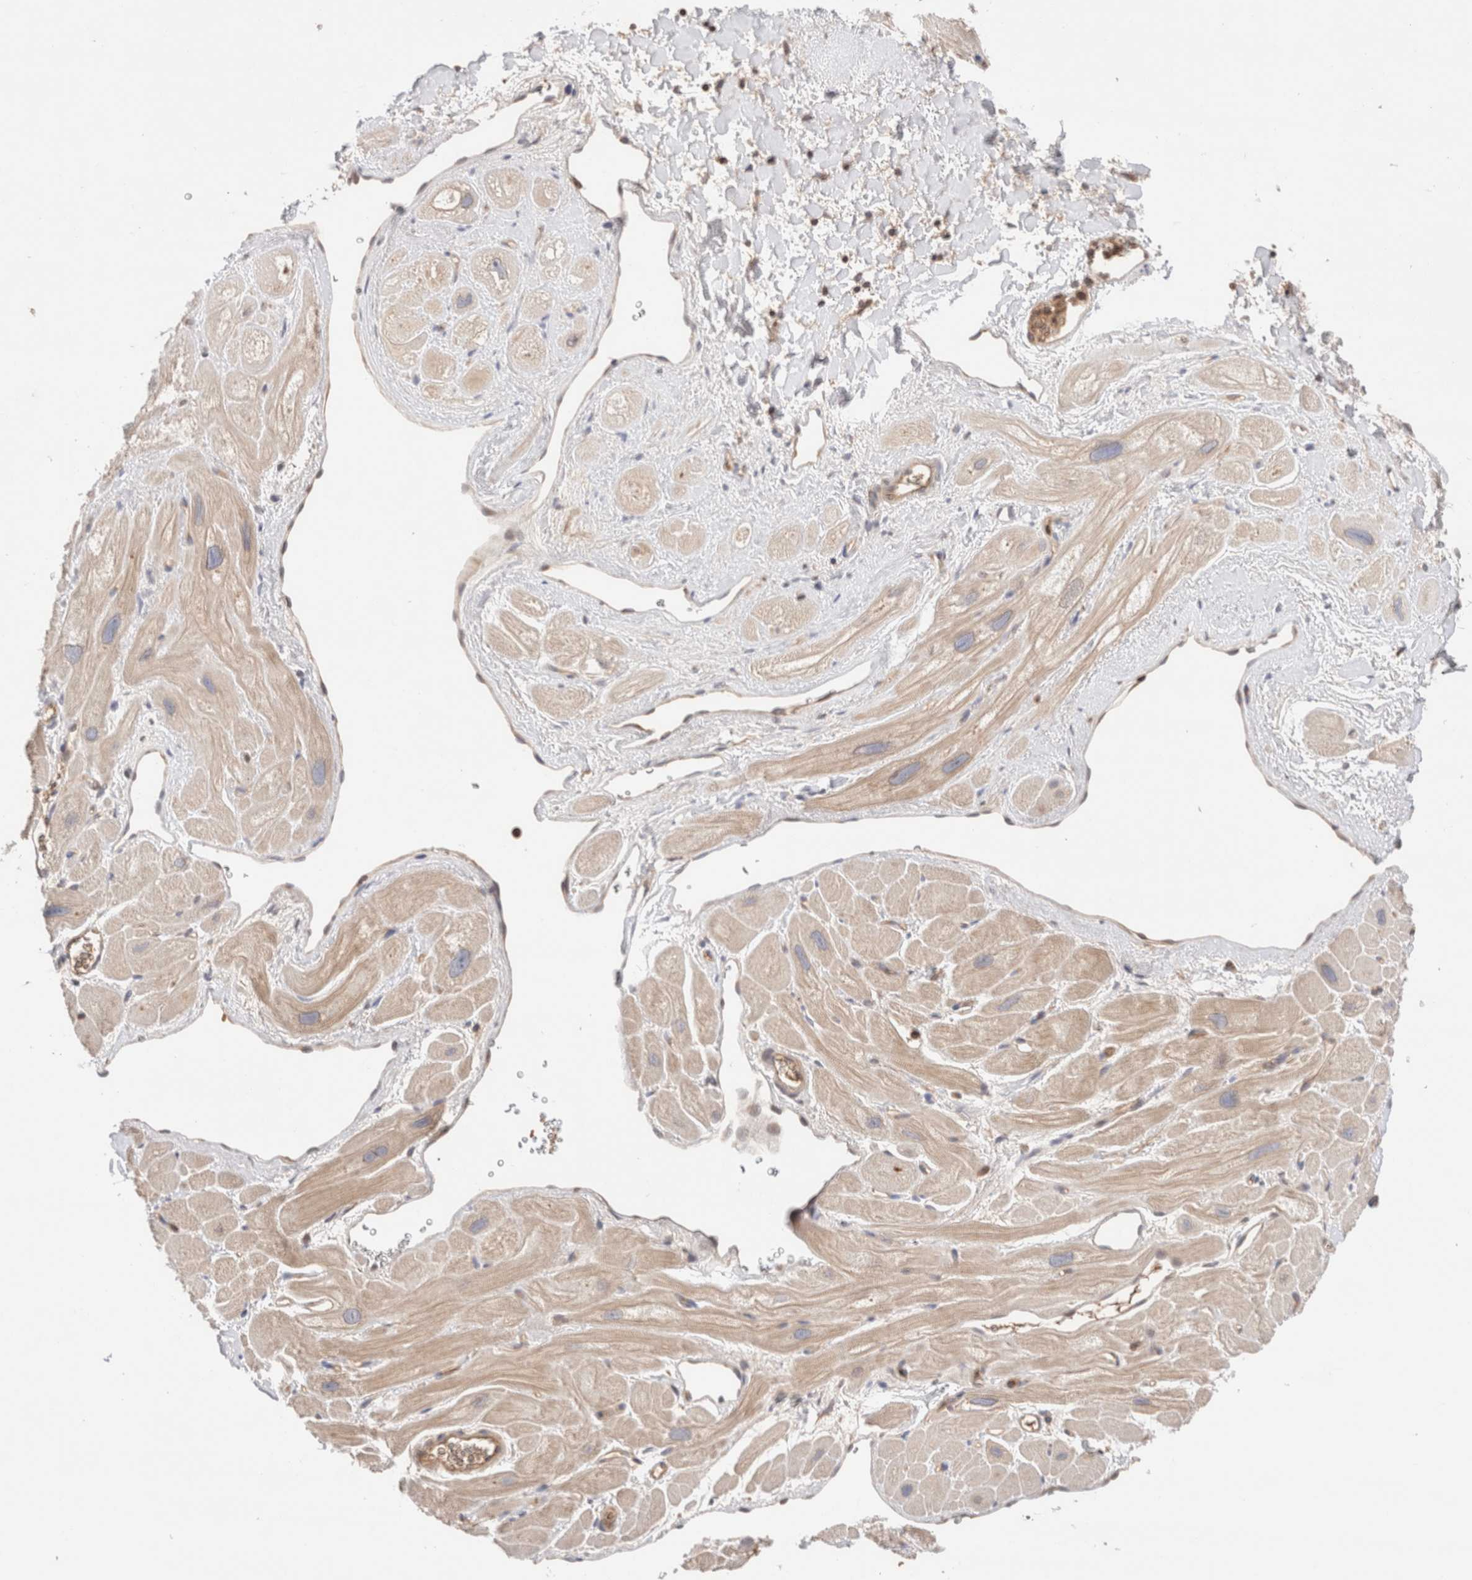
{"staining": {"intensity": "weak", "quantity": "<25%", "location": "cytoplasmic/membranous"}, "tissue": "heart muscle", "cell_type": "Cardiomyocytes", "image_type": "normal", "snomed": [{"axis": "morphology", "description": "Normal tissue, NOS"}, {"axis": "topography", "description": "Heart"}], "caption": "High magnification brightfield microscopy of unremarkable heart muscle stained with DAB (3,3'-diaminobenzidine) (brown) and counterstained with hematoxylin (blue): cardiomyocytes show no significant expression.", "gene": "SIKE1", "patient": {"sex": "male", "age": 49}}